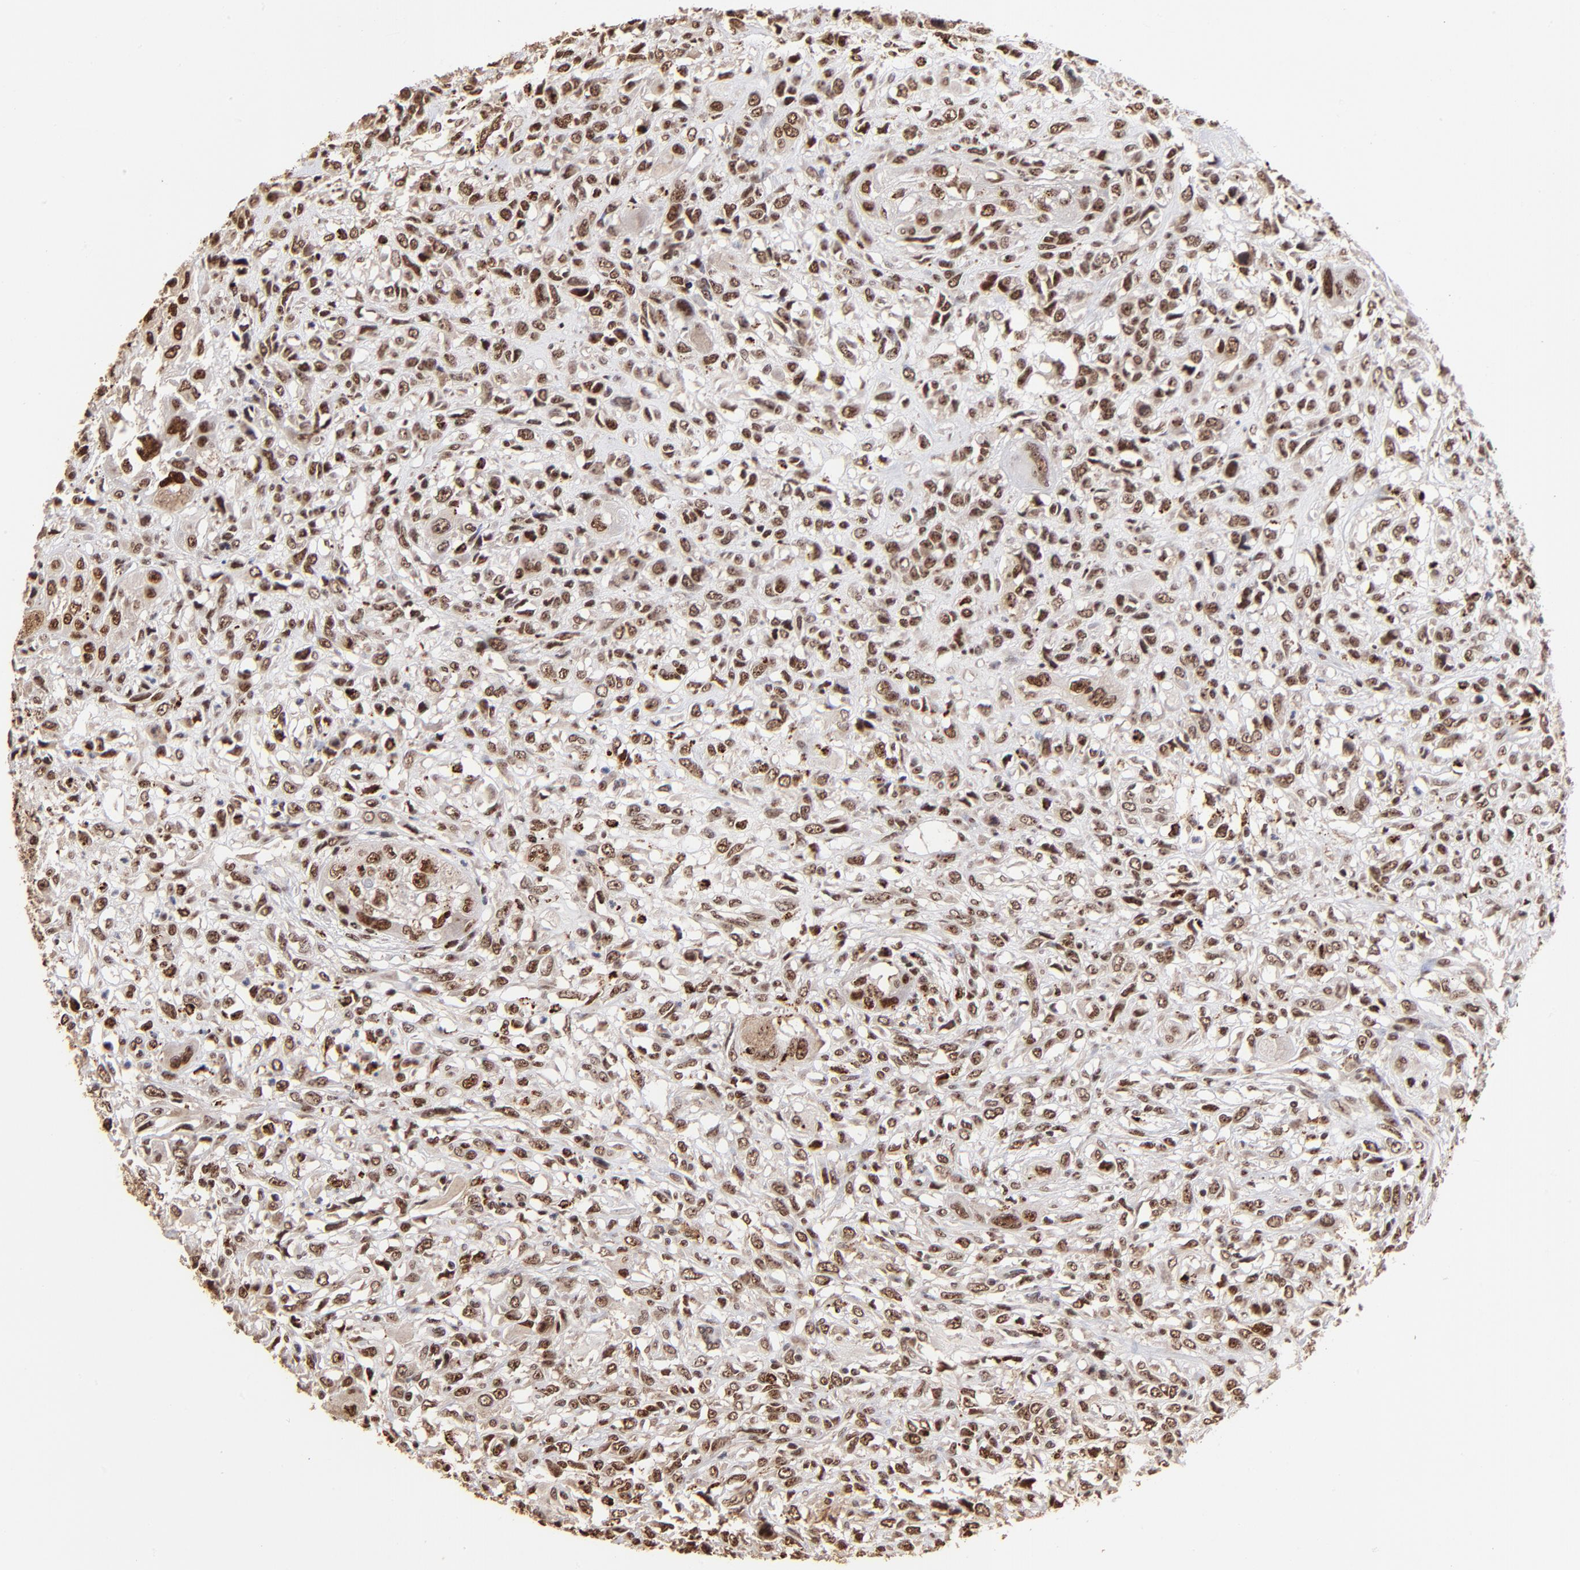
{"staining": {"intensity": "strong", "quantity": ">75%", "location": "nuclear"}, "tissue": "head and neck cancer", "cell_type": "Tumor cells", "image_type": "cancer", "snomed": [{"axis": "morphology", "description": "Neoplasm, malignant, NOS"}, {"axis": "topography", "description": "Salivary gland"}, {"axis": "topography", "description": "Head-Neck"}], "caption": "Protein staining reveals strong nuclear expression in about >75% of tumor cells in malignant neoplasm (head and neck).", "gene": "ZNF146", "patient": {"sex": "male", "age": 43}}